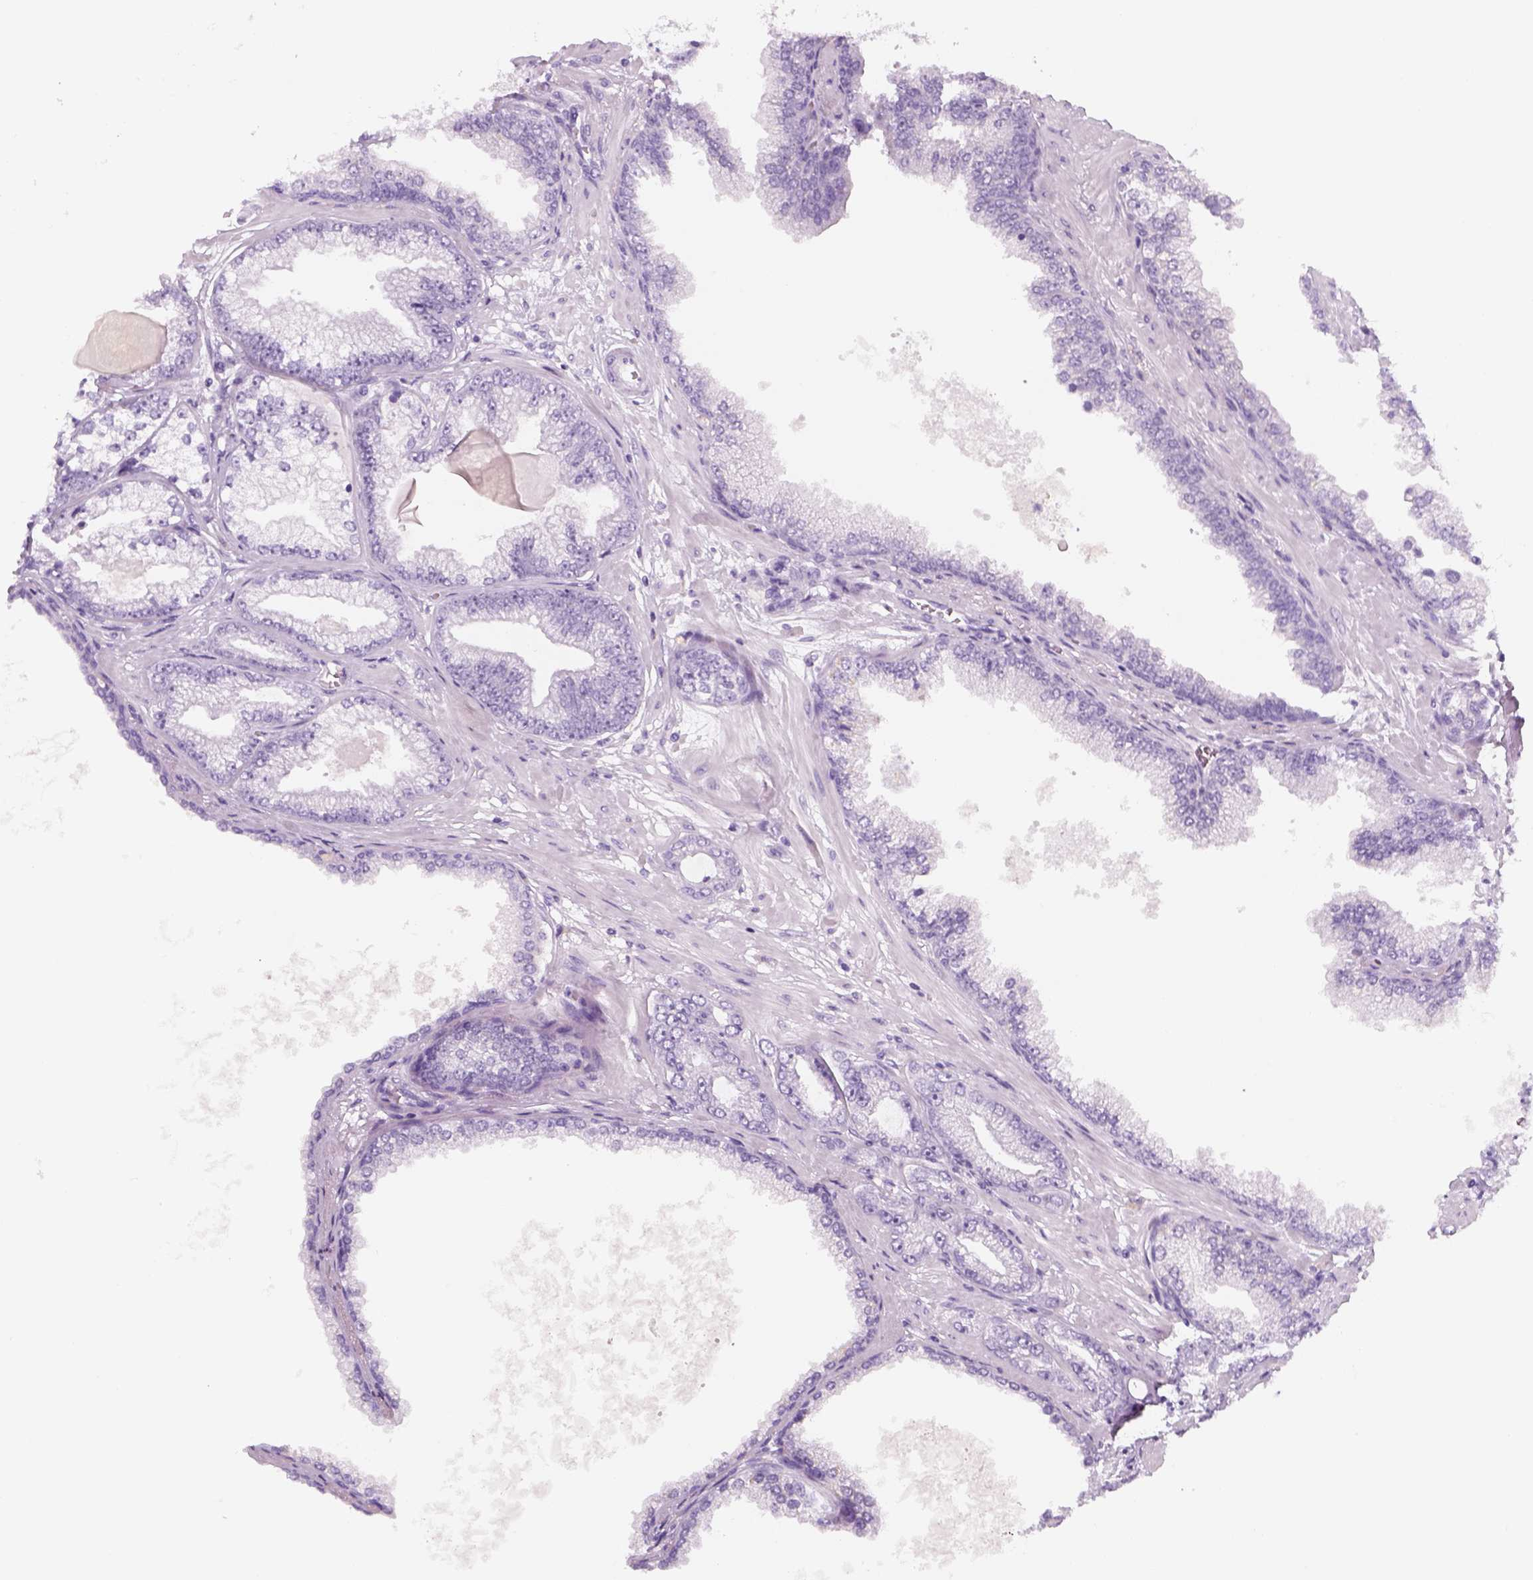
{"staining": {"intensity": "negative", "quantity": "none", "location": "none"}, "tissue": "prostate cancer", "cell_type": "Tumor cells", "image_type": "cancer", "snomed": [{"axis": "morphology", "description": "Adenocarcinoma, Low grade"}, {"axis": "topography", "description": "Prostate"}], "caption": "A photomicrograph of prostate cancer (adenocarcinoma (low-grade)) stained for a protein shows no brown staining in tumor cells. The staining was performed using DAB to visualize the protein expression in brown, while the nuclei were stained in blue with hematoxylin (Magnification: 20x).", "gene": "KRTAP11-1", "patient": {"sex": "male", "age": 64}}